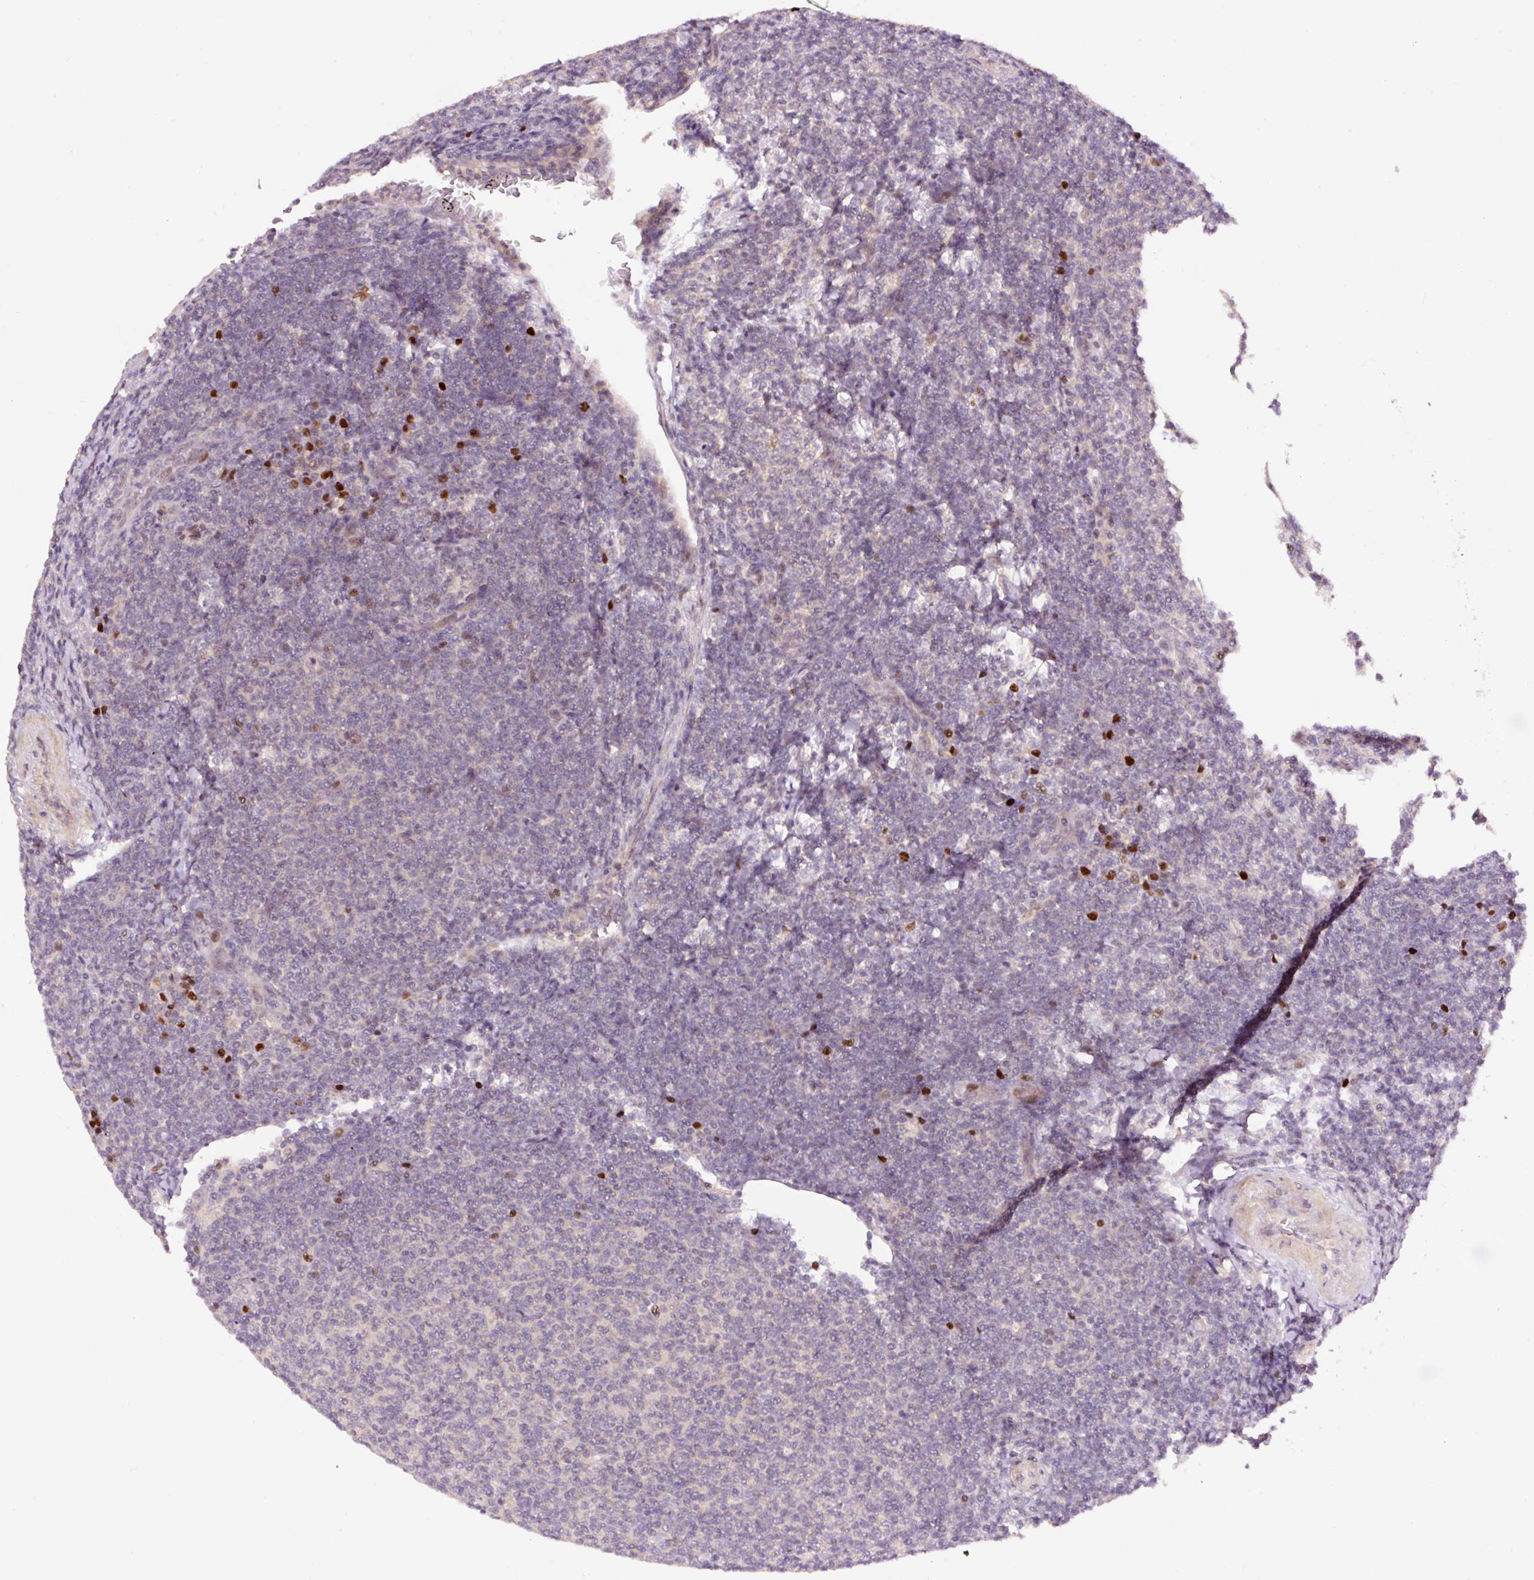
{"staining": {"intensity": "negative", "quantity": "none", "location": "none"}, "tissue": "lymphoma", "cell_type": "Tumor cells", "image_type": "cancer", "snomed": [{"axis": "morphology", "description": "Malignant lymphoma, non-Hodgkin's type, Low grade"}, {"axis": "topography", "description": "Lymph node"}], "caption": "This is an immunohistochemistry (IHC) photomicrograph of human low-grade malignant lymphoma, non-Hodgkin's type. There is no staining in tumor cells.", "gene": "DPPA4", "patient": {"sex": "male", "age": 66}}